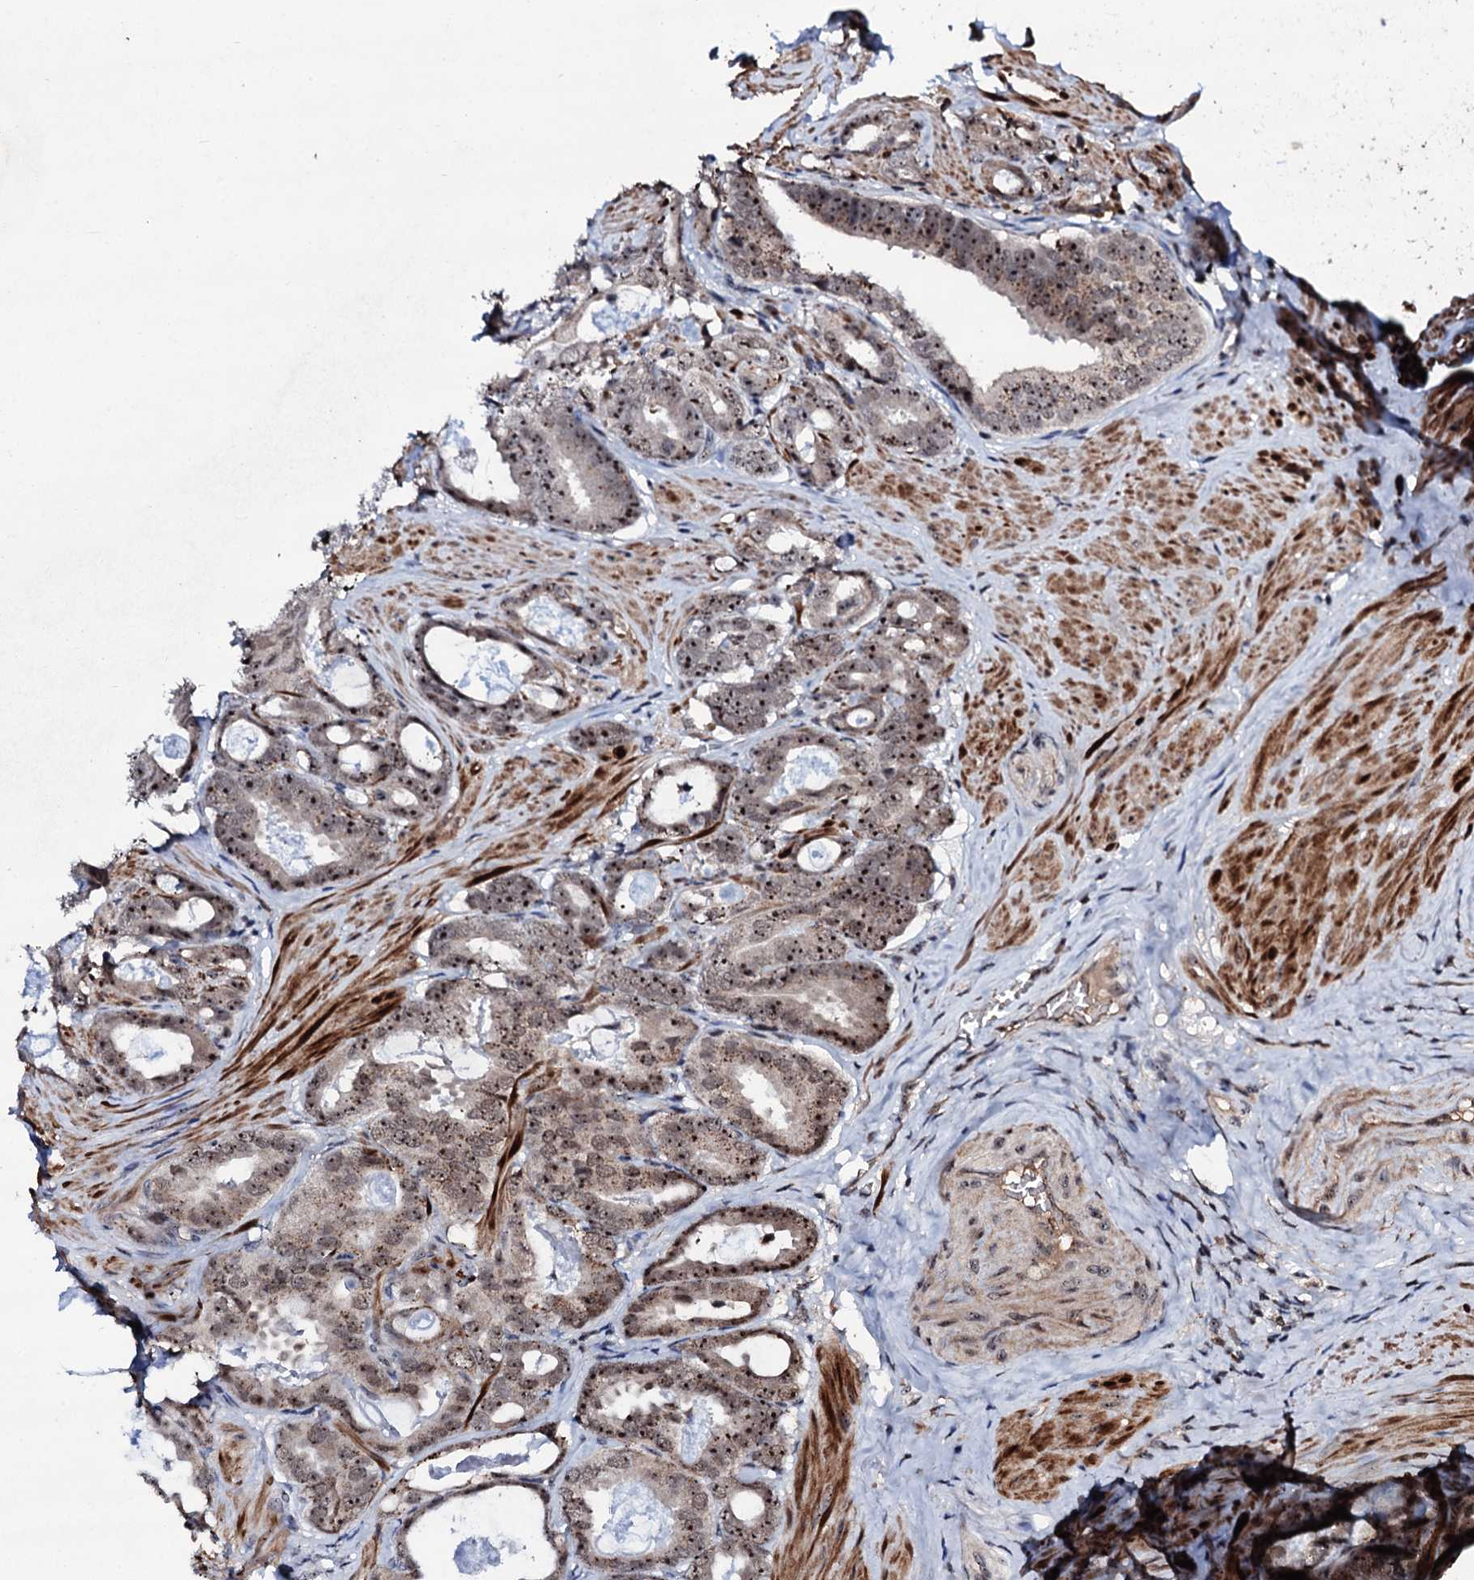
{"staining": {"intensity": "moderate", "quantity": ">75%", "location": "nuclear"}, "tissue": "prostate cancer", "cell_type": "Tumor cells", "image_type": "cancer", "snomed": [{"axis": "morphology", "description": "Adenocarcinoma, Low grade"}, {"axis": "topography", "description": "Prostate"}], "caption": "Immunohistochemistry (IHC) image of human prostate cancer stained for a protein (brown), which demonstrates medium levels of moderate nuclear positivity in approximately >75% of tumor cells.", "gene": "SUPT7L", "patient": {"sex": "male", "age": 71}}